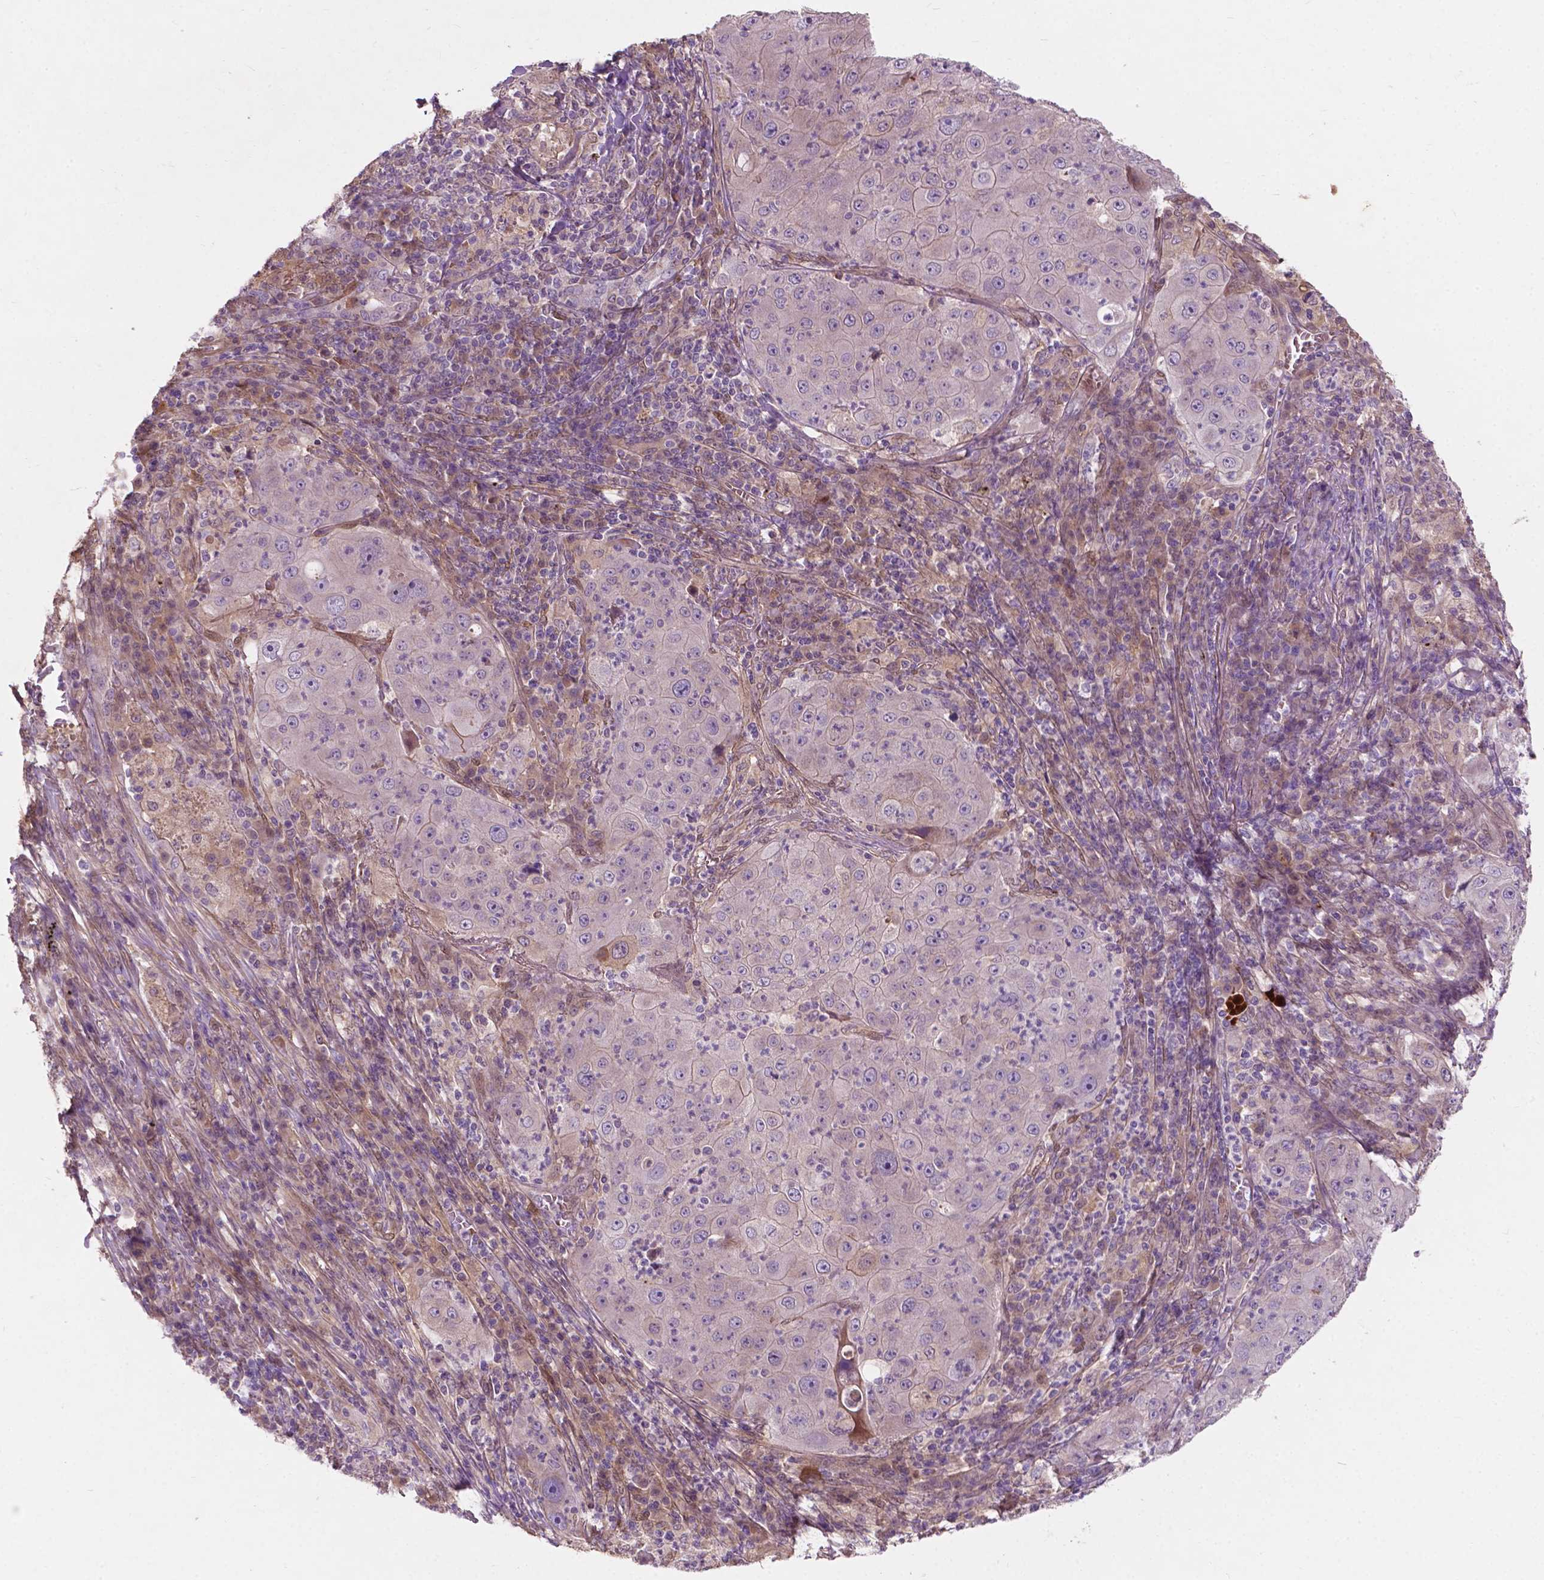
{"staining": {"intensity": "negative", "quantity": "none", "location": "none"}, "tissue": "lung cancer", "cell_type": "Tumor cells", "image_type": "cancer", "snomed": [{"axis": "morphology", "description": "Squamous cell carcinoma, NOS"}, {"axis": "topography", "description": "Lung"}], "caption": "Tumor cells show no significant protein expression in squamous cell carcinoma (lung).", "gene": "GPR37", "patient": {"sex": "female", "age": 59}}